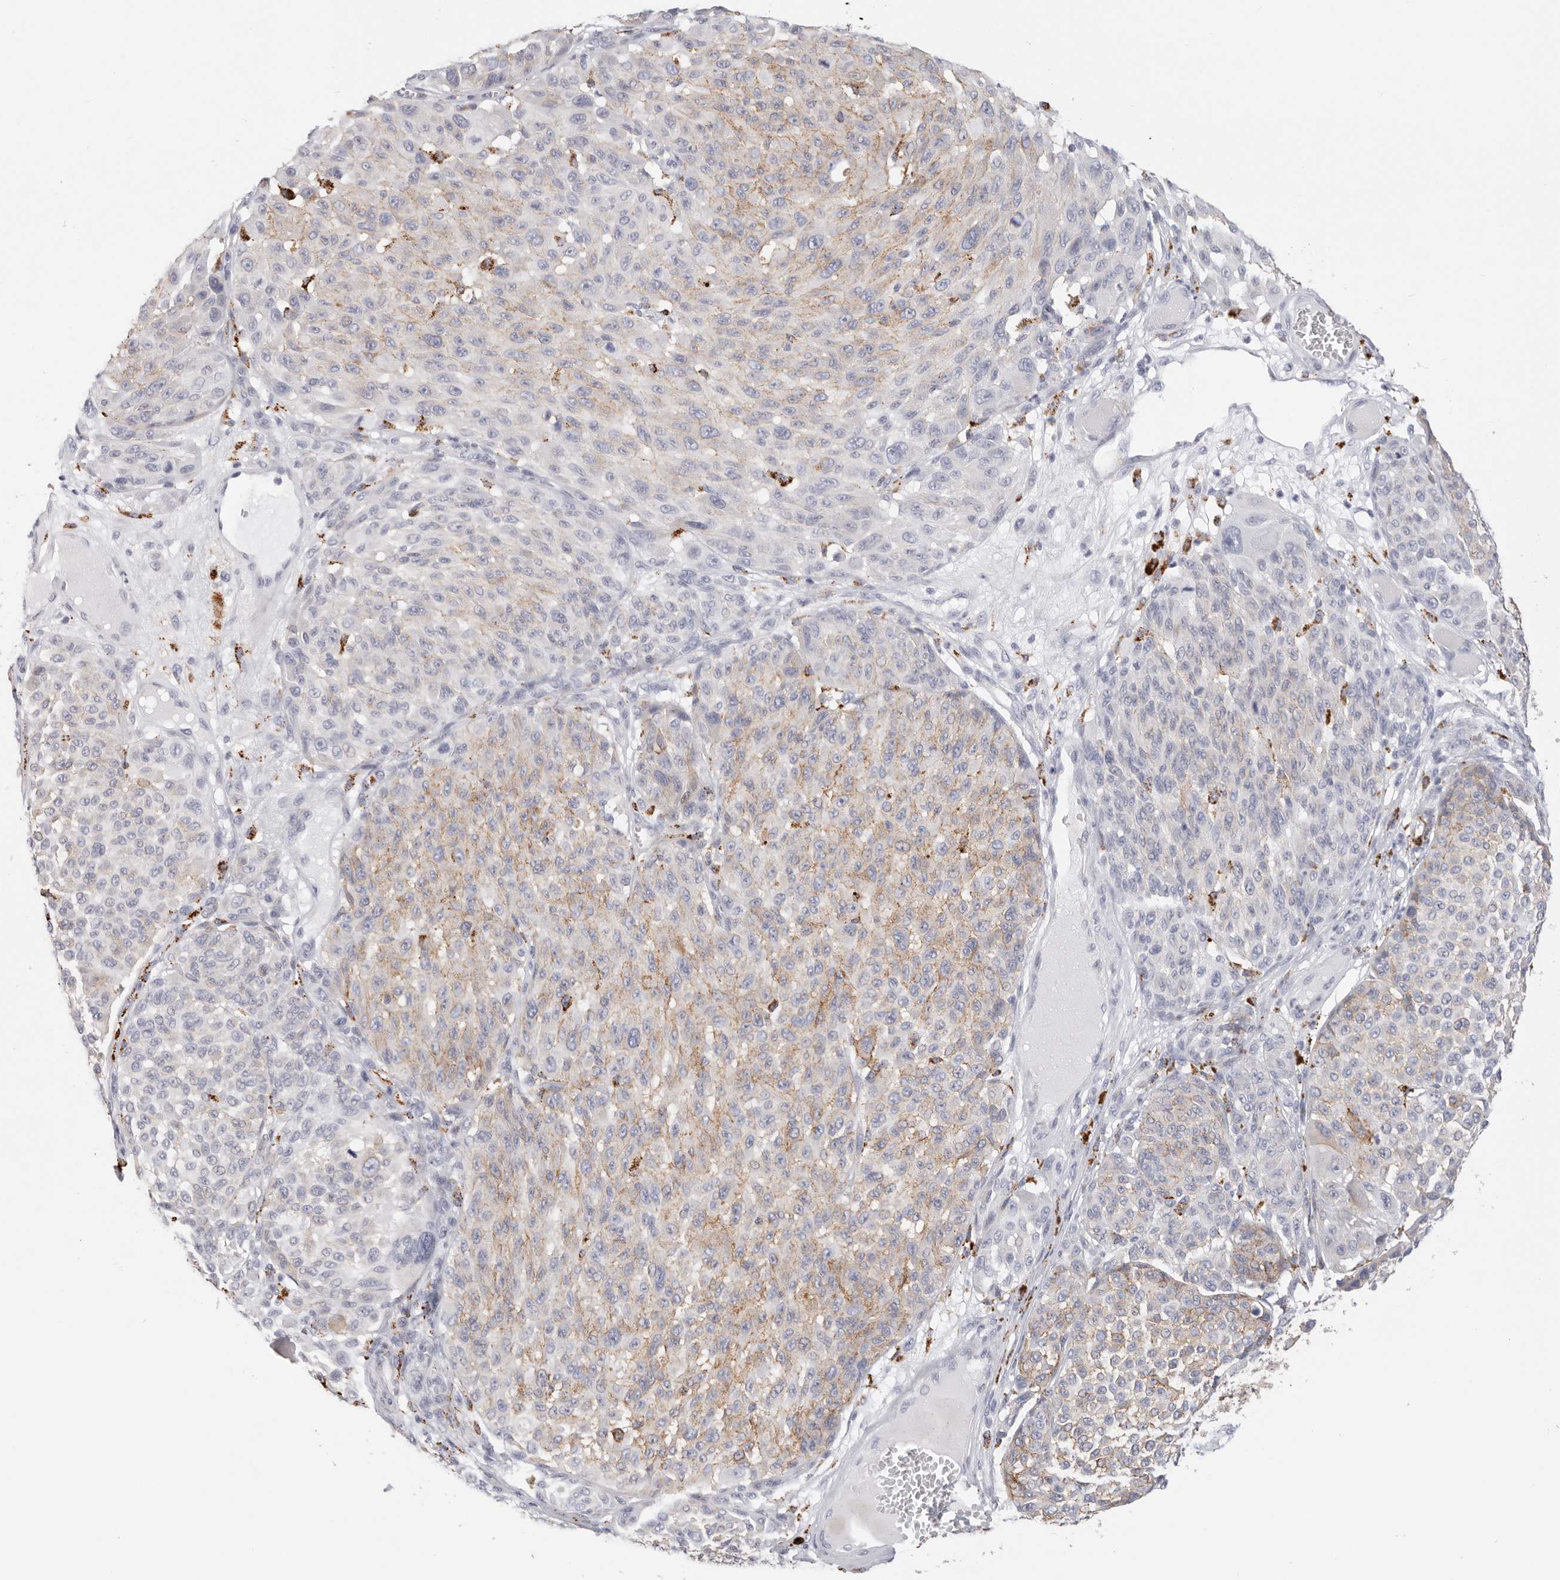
{"staining": {"intensity": "weak", "quantity": "25%-75%", "location": "cytoplasmic/membranous"}, "tissue": "melanoma", "cell_type": "Tumor cells", "image_type": "cancer", "snomed": [{"axis": "morphology", "description": "Malignant melanoma, NOS"}, {"axis": "topography", "description": "Skin"}], "caption": "DAB immunohistochemical staining of human melanoma displays weak cytoplasmic/membranous protein expression in about 25%-75% of tumor cells.", "gene": "STKLD1", "patient": {"sex": "male", "age": 83}}